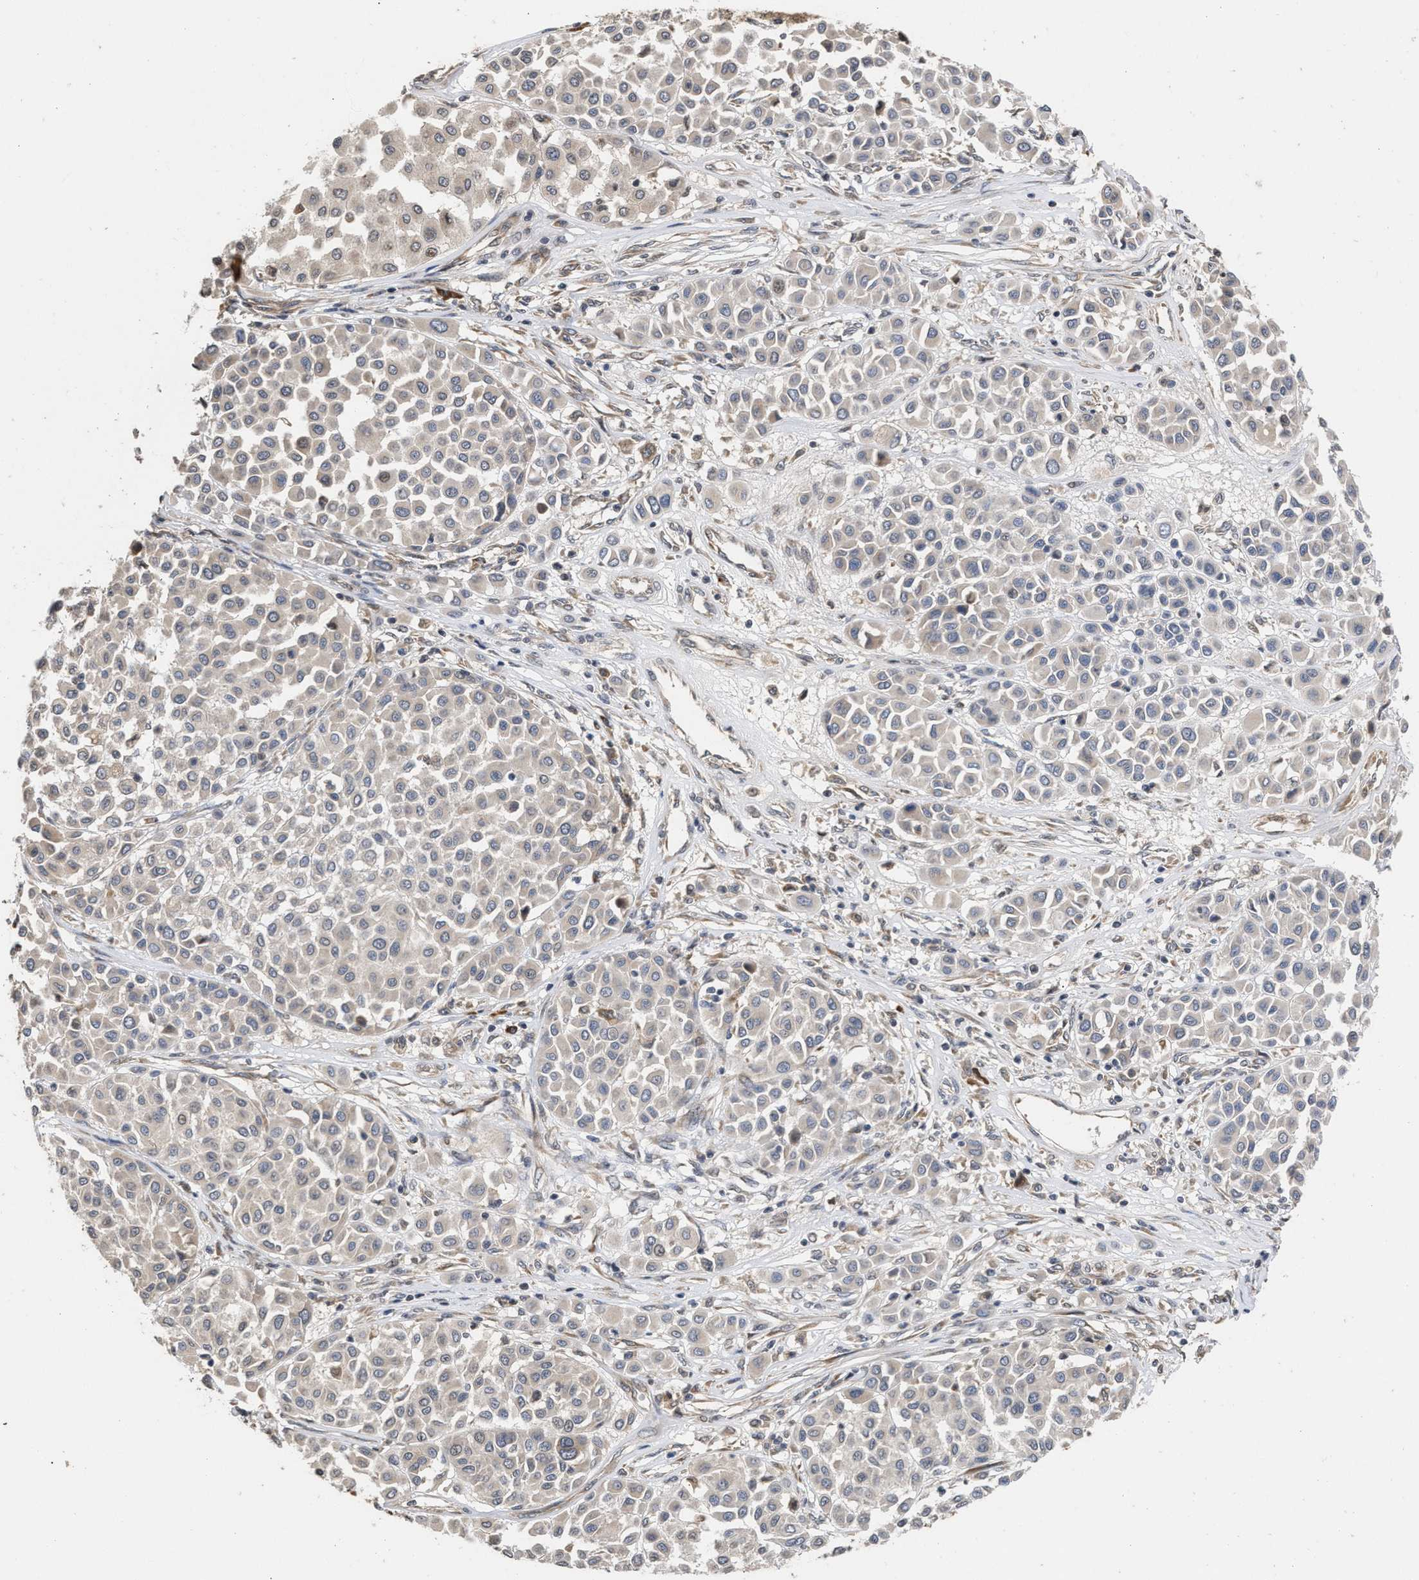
{"staining": {"intensity": "negative", "quantity": "none", "location": "none"}, "tissue": "melanoma", "cell_type": "Tumor cells", "image_type": "cancer", "snomed": [{"axis": "morphology", "description": "Malignant melanoma, Metastatic site"}, {"axis": "topography", "description": "Soft tissue"}], "caption": "An immunohistochemistry (IHC) image of melanoma is shown. There is no staining in tumor cells of melanoma.", "gene": "SAR1A", "patient": {"sex": "male", "age": 41}}